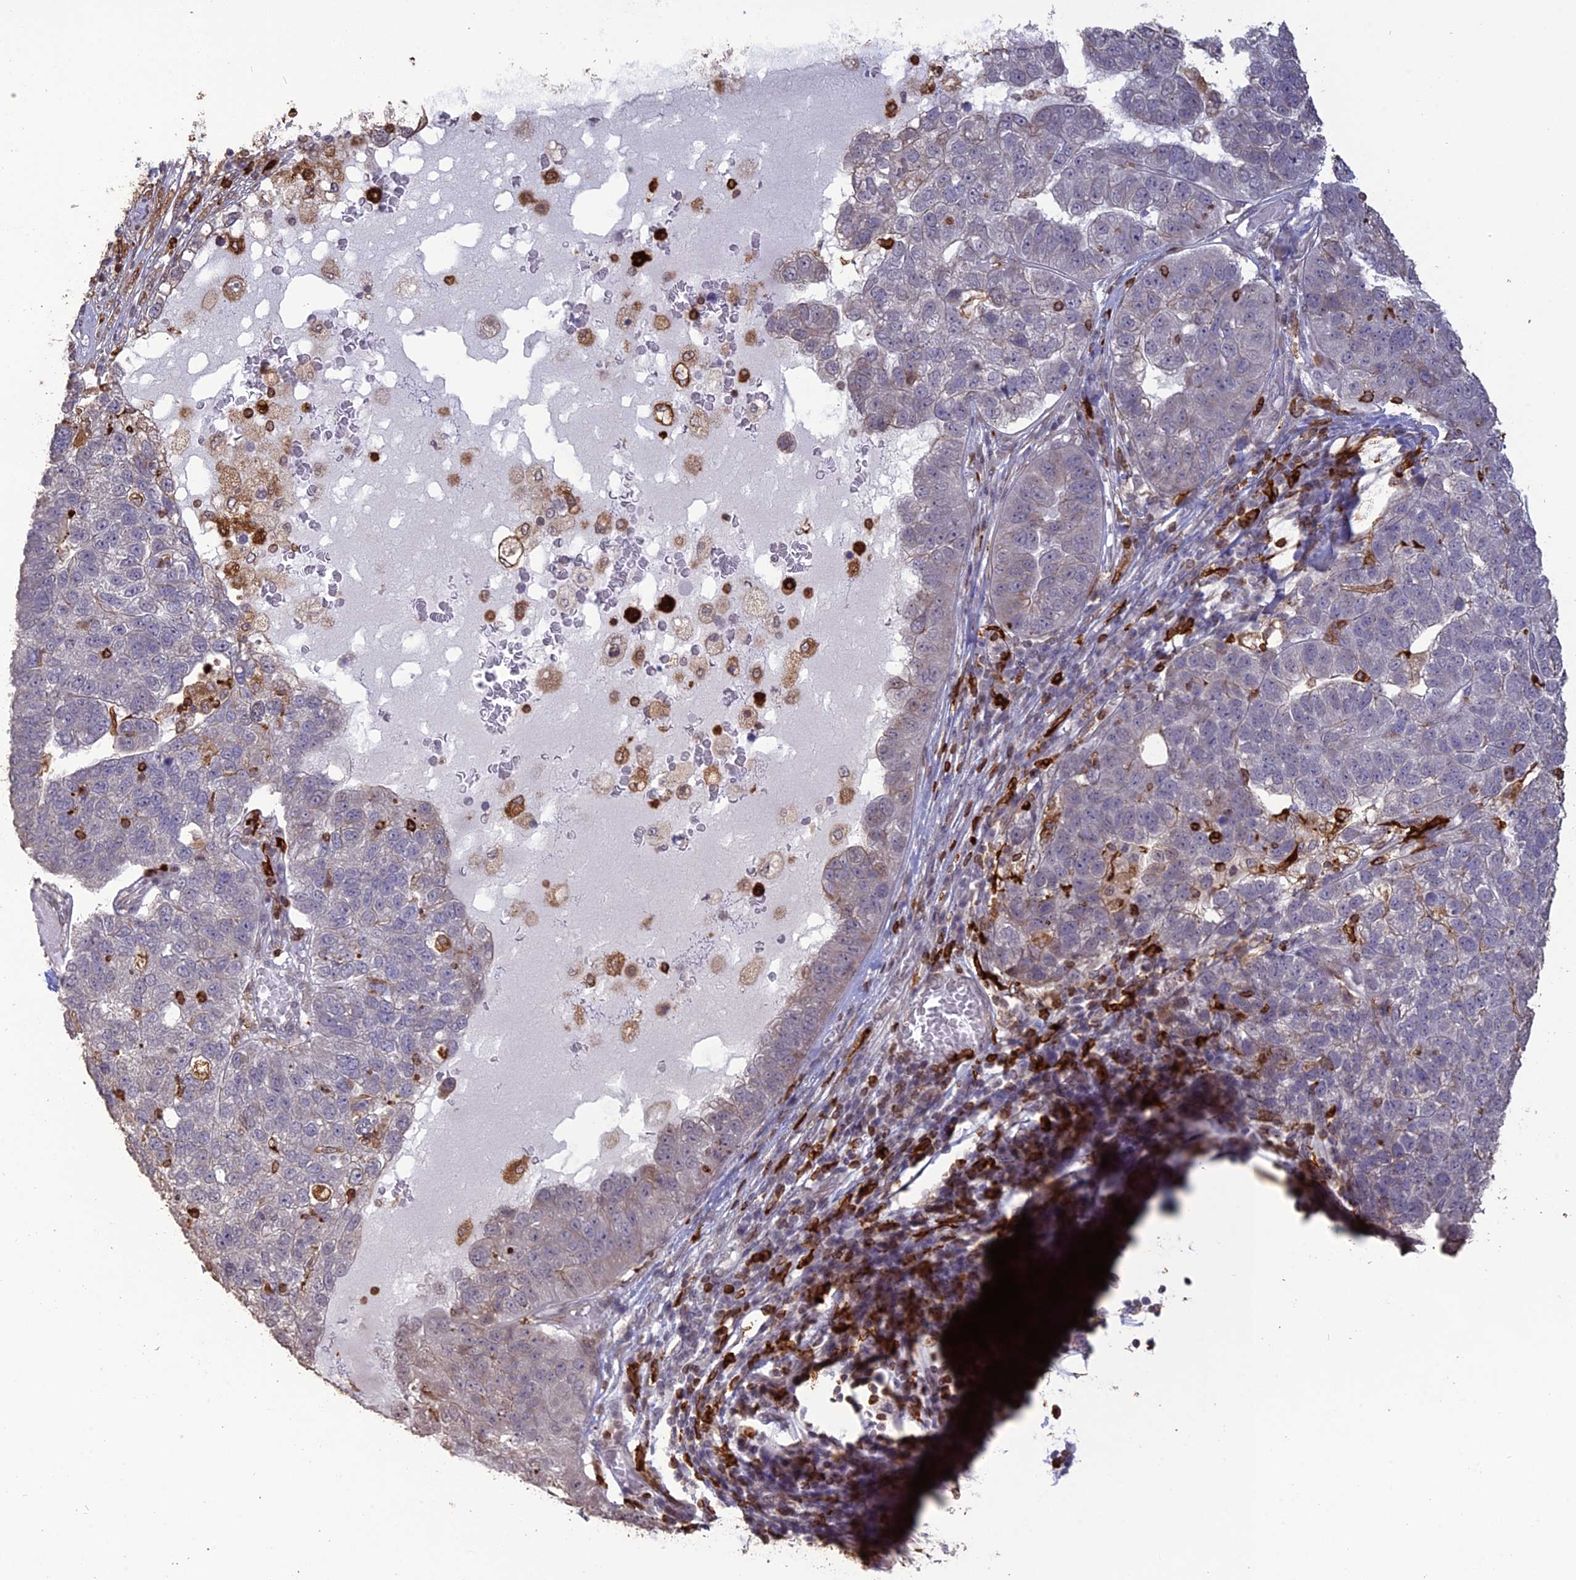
{"staining": {"intensity": "negative", "quantity": "none", "location": "none"}, "tissue": "pancreatic cancer", "cell_type": "Tumor cells", "image_type": "cancer", "snomed": [{"axis": "morphology", "description": "Adenocarcinoma, NOS"}, {"axis": "topography", "description": "Pancreas"}], "caption": "Immunohistochemical staining of human adenocarcinoma (pancreatic) shows no significant expression in tumor cells. Brightfield microscopy of immunohistochemistry (IHC) stained with DAB (3,3'-diaminobenzidine) (brown) and hematoxylin (blue), captured at high magnification.", "gene": "APOBR", "patient": {"sex": "female", "age": 61}}